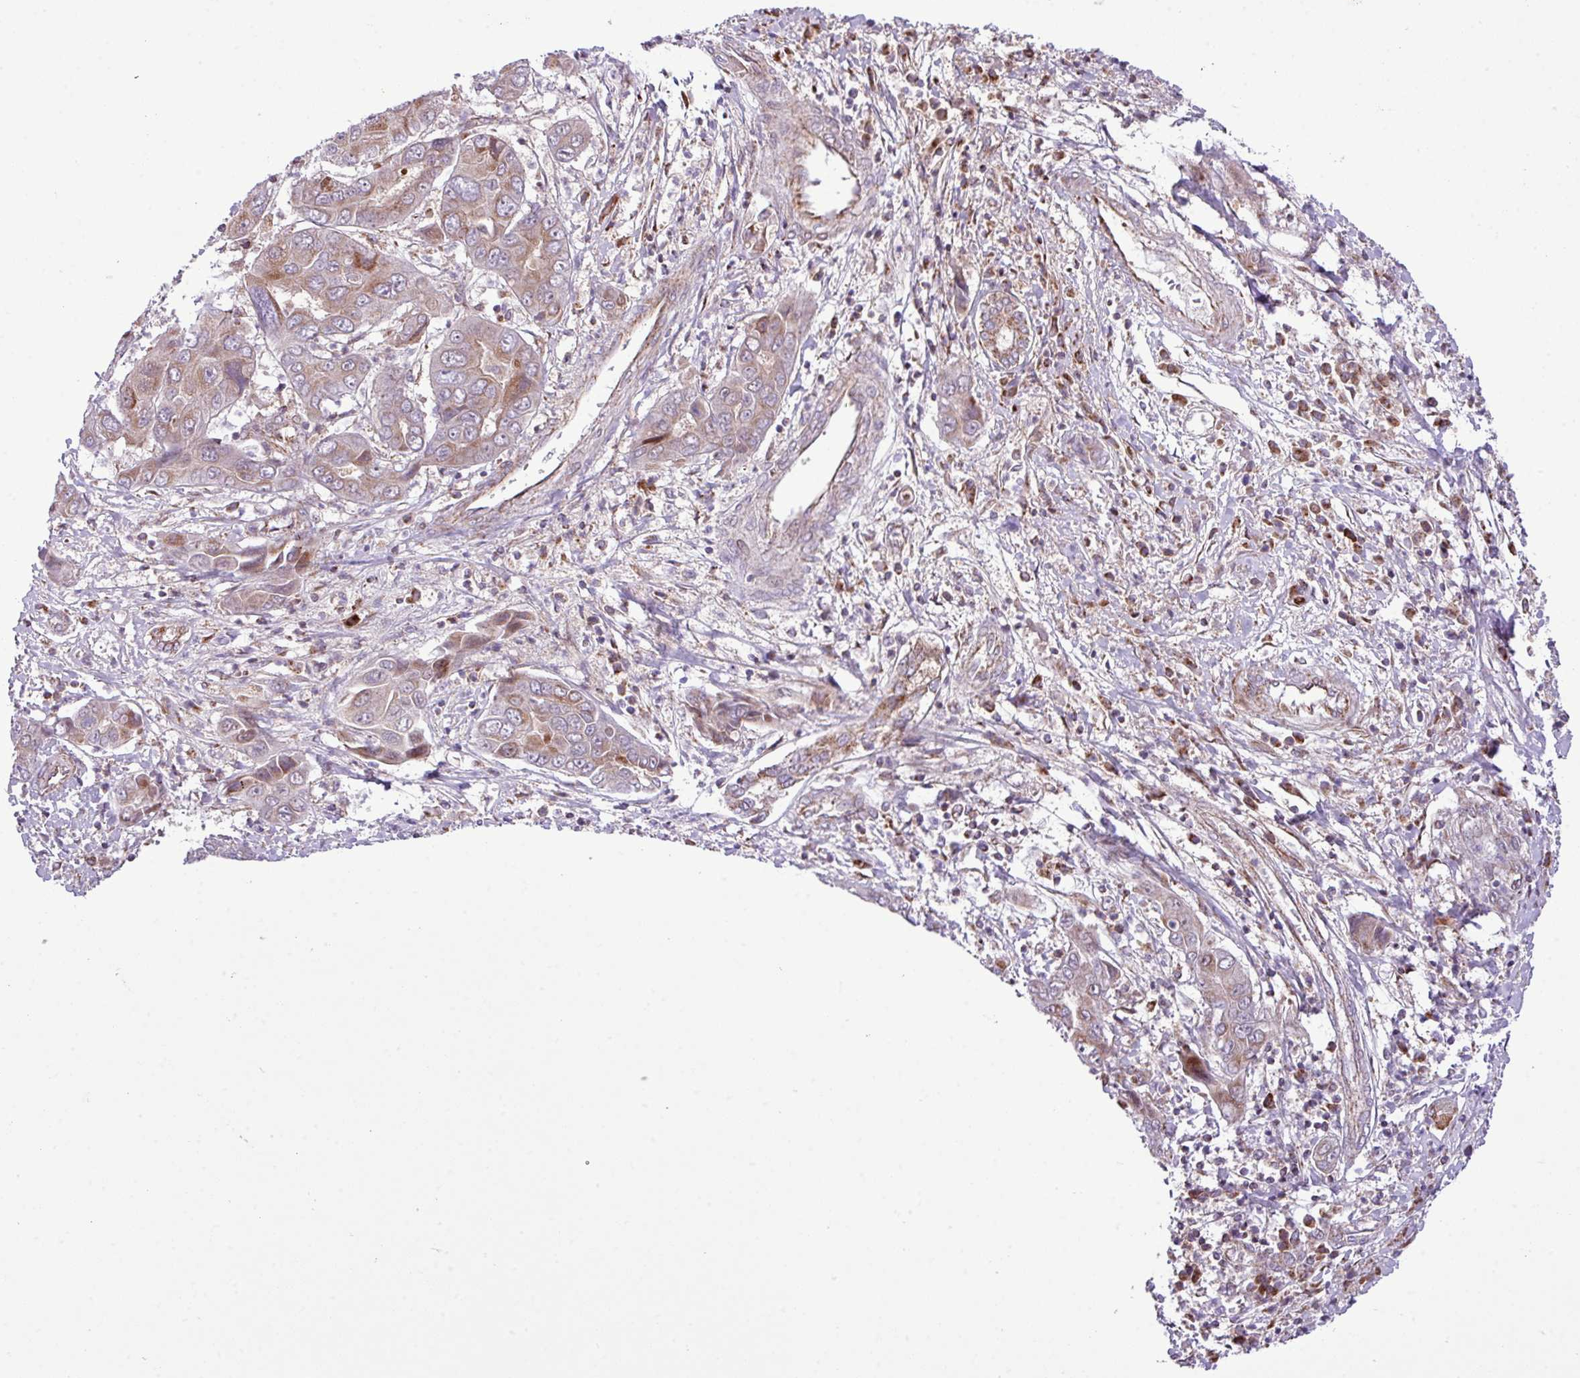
{"staining": {"intensity": "moderate", "quantity": "25%-75%", "location": "cytoplasmic/membranous"}, "tissue": "liver cancer", "cell_type": "Tumor cells", "image_type": "cancer", "snomed": [{"axis": "morphology", "description": "Cholangiocarcinoma"}, {"axis": "topography", "description": "Liver"}], "caption": "Immunohistochemical staining of liver cancer (cholangiocarcinoma) shows moderate cytoplasmic/membranous protein staining in approximately 25%-75% of tumor cells.", "gene": "B3GNT9", "patient": {"sex": "male", "age": 67}}